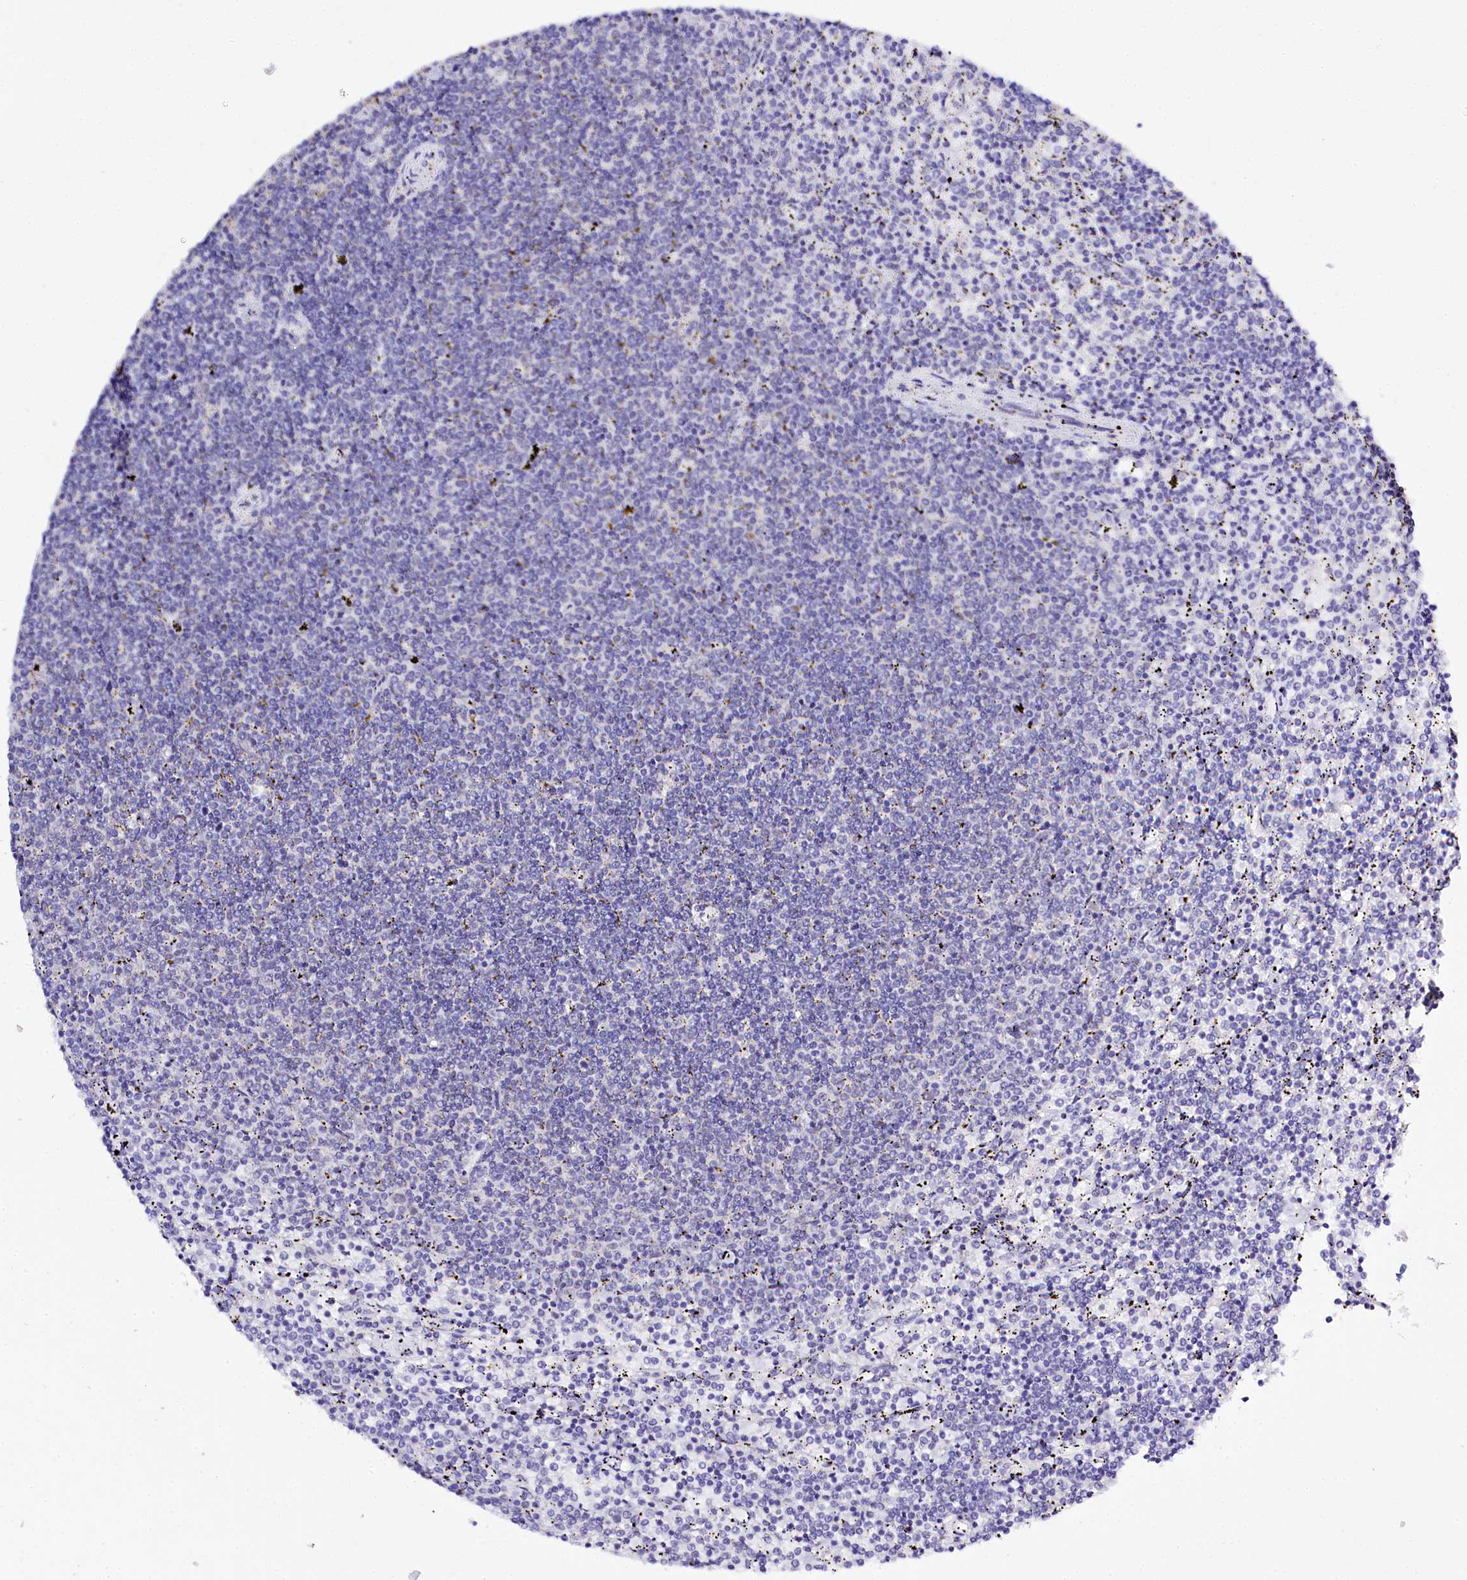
{"staining": {"intensity": "negative", "quantity": "none", "location": "none"}, "tissue": "lymphoma", "cell_type": "Tumor cells", "image_type": "cancer", "snomed": [{"axis": "morphology", "description": "Malignant lymphoma, non-Hodgkin's type, Low grade"}, {"axis": "topography", "description": "Spleen"}], "caption": "Human low-grade malignant lymphoma, non-Hodgkin's type stained for a protein using immunohistochemistry (IHC) exhibits no expression in tumor cells.", "gene": "SPATS2", "patient": {"sex": "female", "age": 50}}